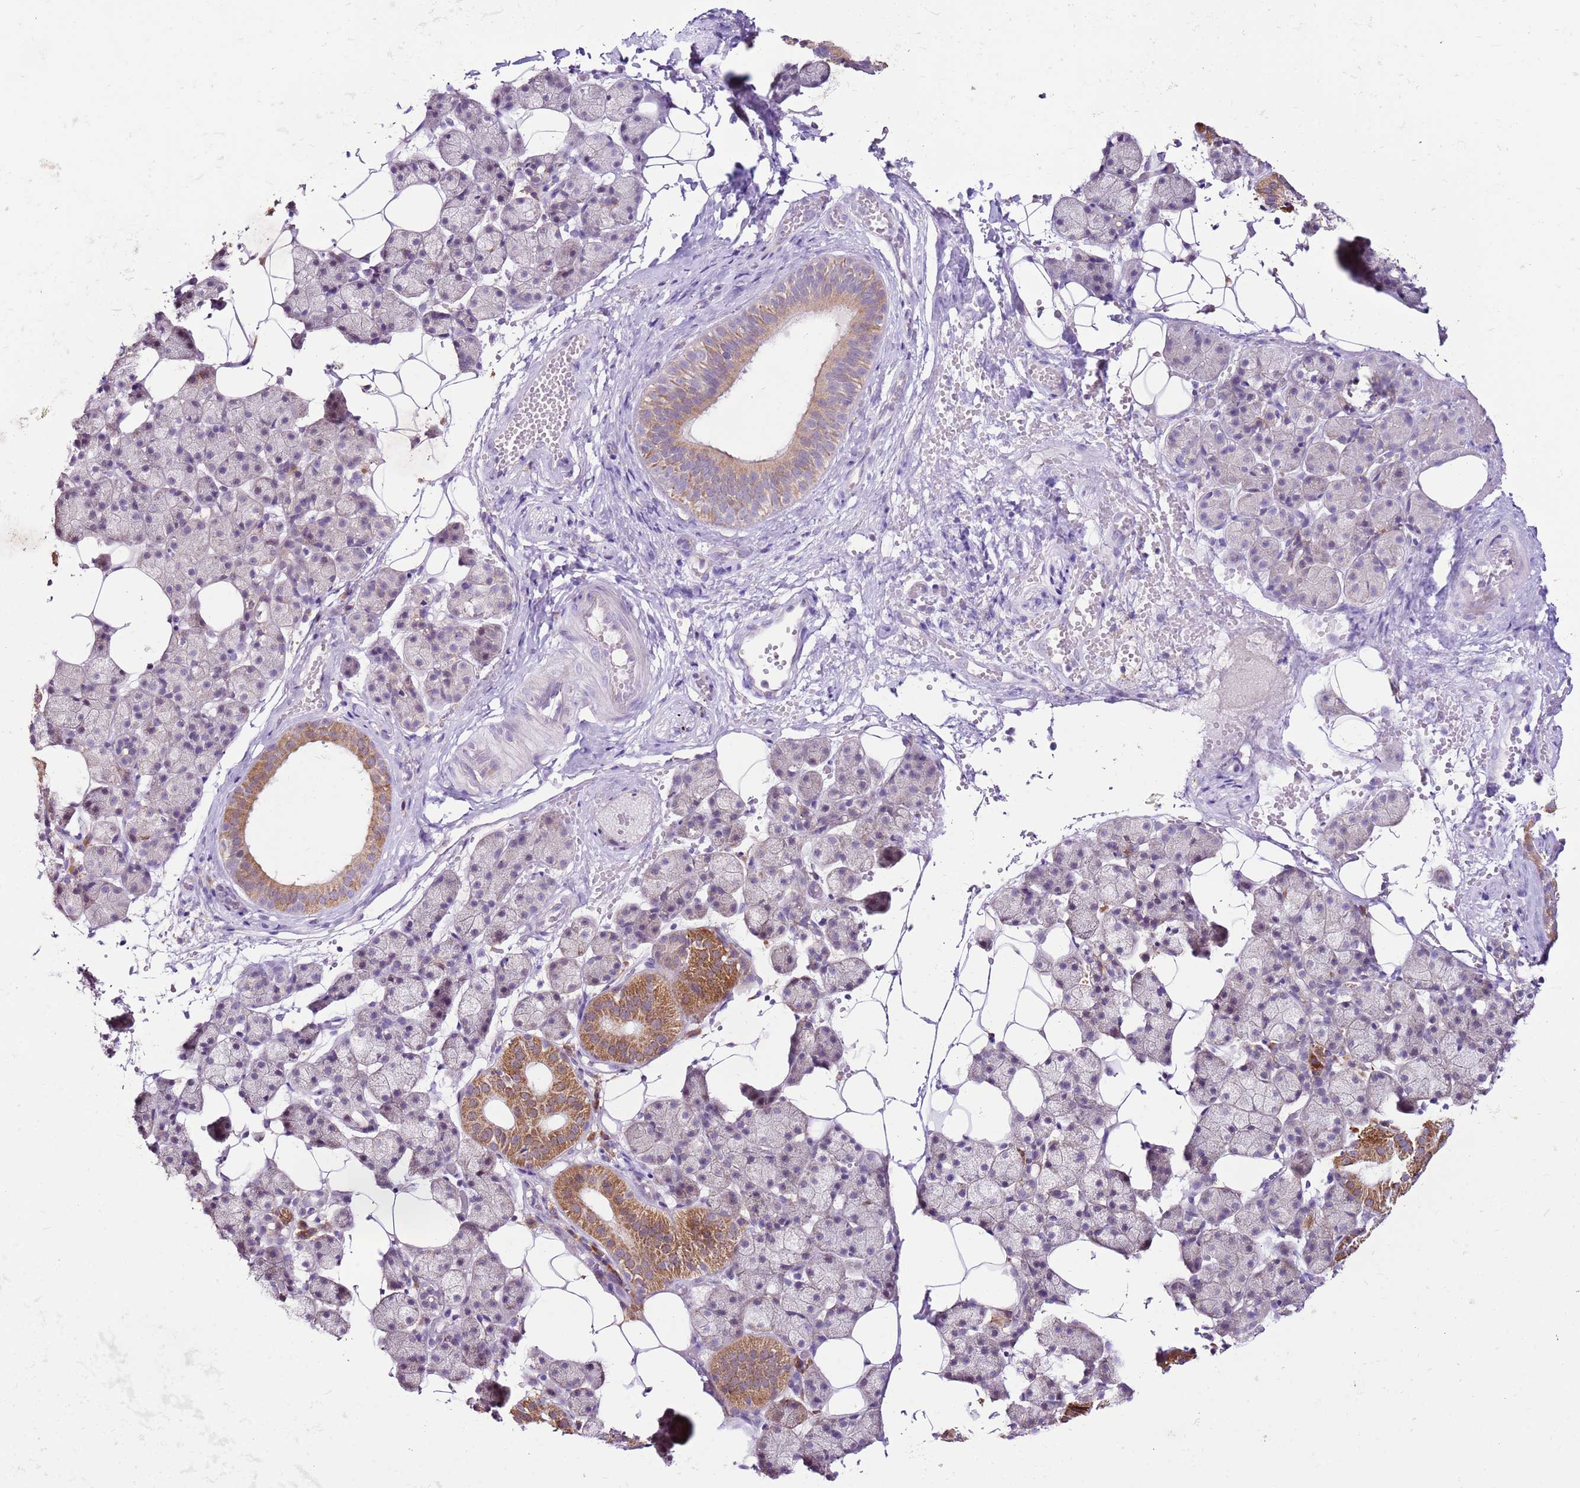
{"staining": {"intensity": "moderate", "quantity": "<25%", "location": "cytoplasmic/membranous"}, "tissue": "salivary gland", "cell_type": "Glandular cells", "image_type": "normal", "snomed": [{"axis": "morphology", "description": "Normal tissue, NOS"}, {"axis": "topography", "description": "Salivary gland"}], "caption": "Human salivary gland stained with a brown dye demonstrates moderate cytoplasmic/membranous positive positivity in about <25% of glandular cells.", "gene": "MRPL36", "patient": {"sex": "female", "age": 33}}